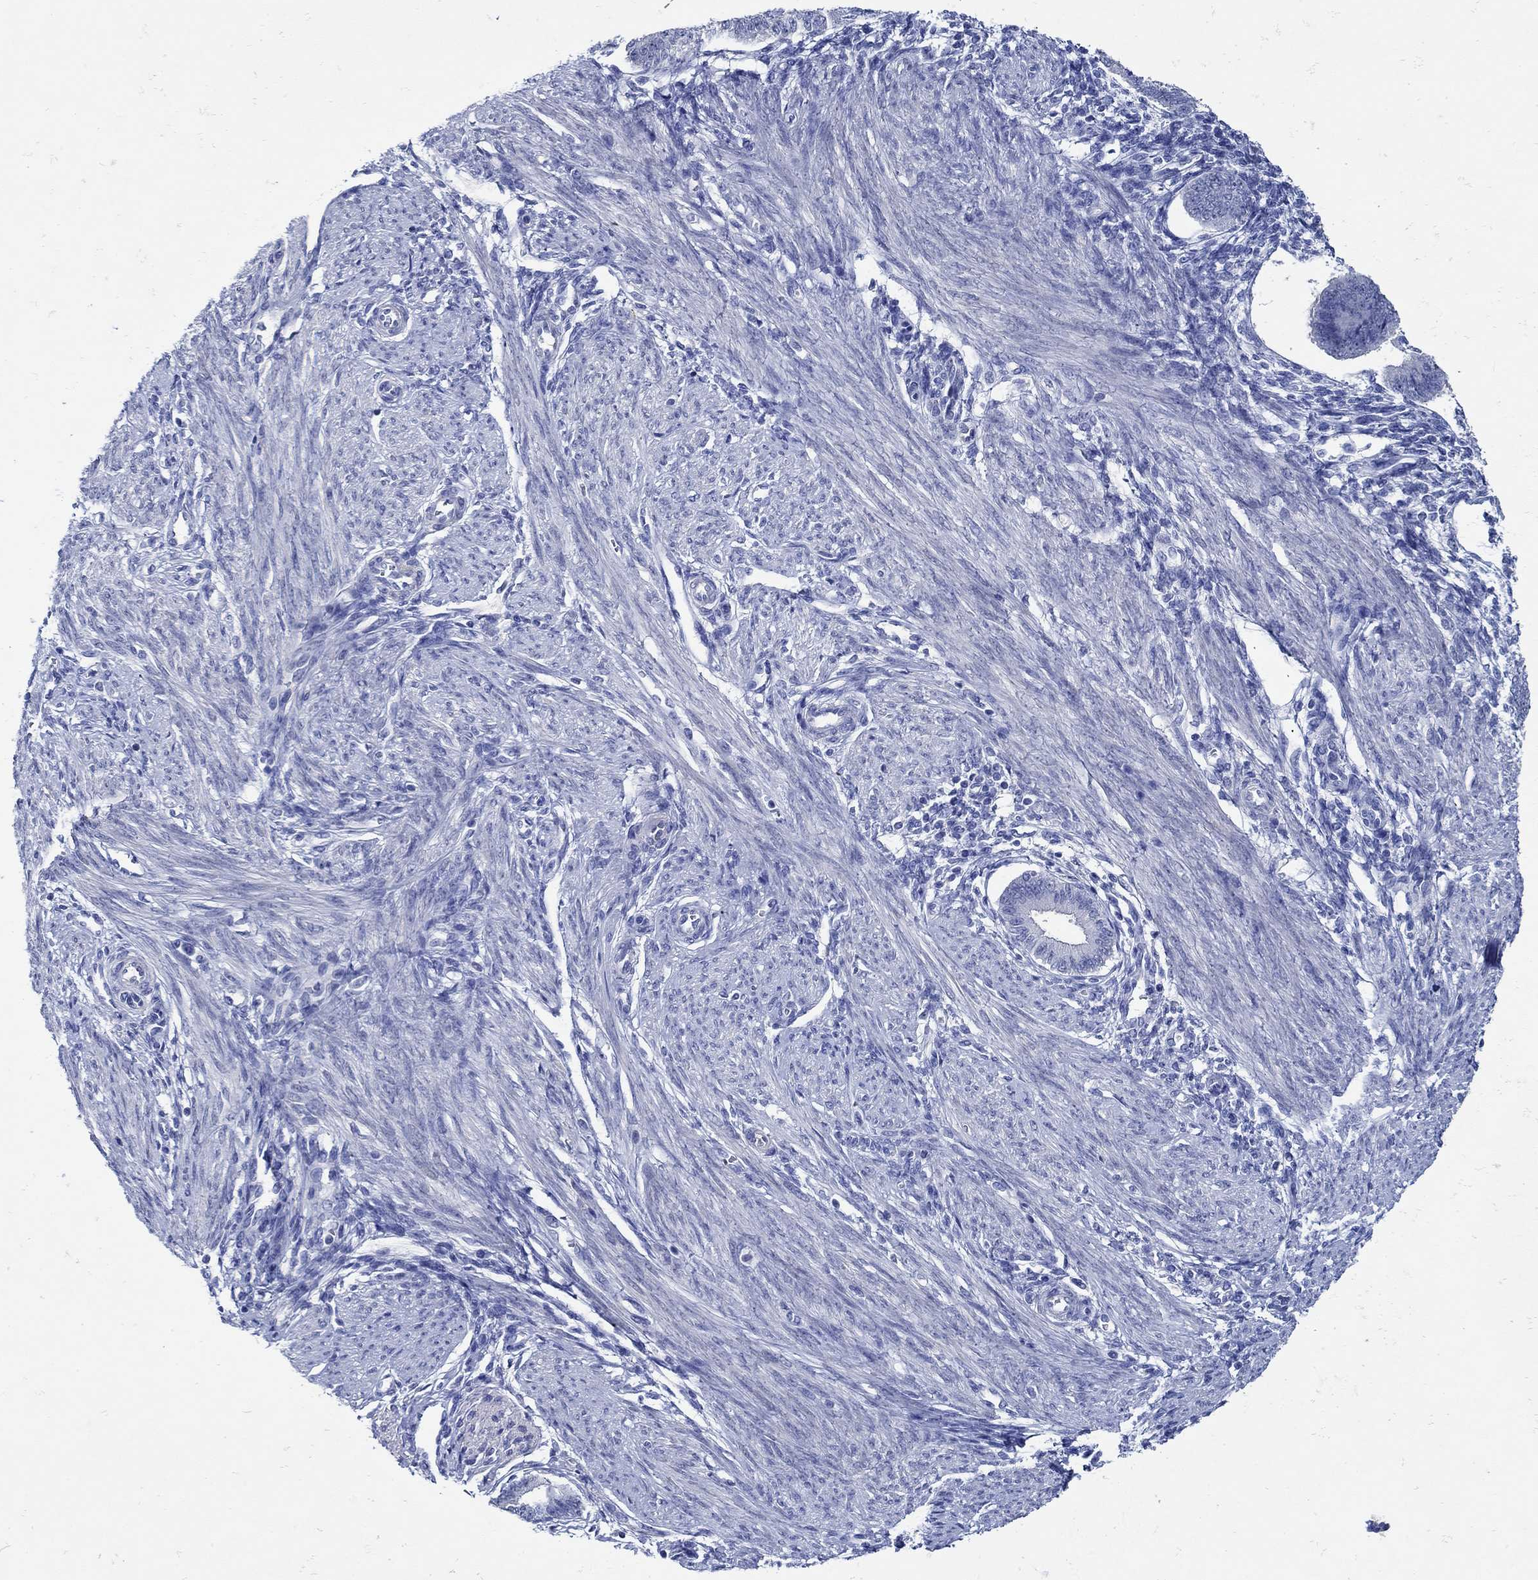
{"staining": {"intensity": "negative", "quantity": "none", "location": "none"}, "tissue": "endometrium", "cell_type": "Cells in endometrial stroma", "image_type": "normal", "snomed": [{"axis": "morphology", "description": "Normal tissue, NOS"}, {"axis": "topography", "description": "Endometrium"}], "caption": "Protein analysis of normal endometrium reveals no significant staining in cells in endometrial stroma.", "gene": "NOS1", "patient": {"sex": "female", "age": 39}}